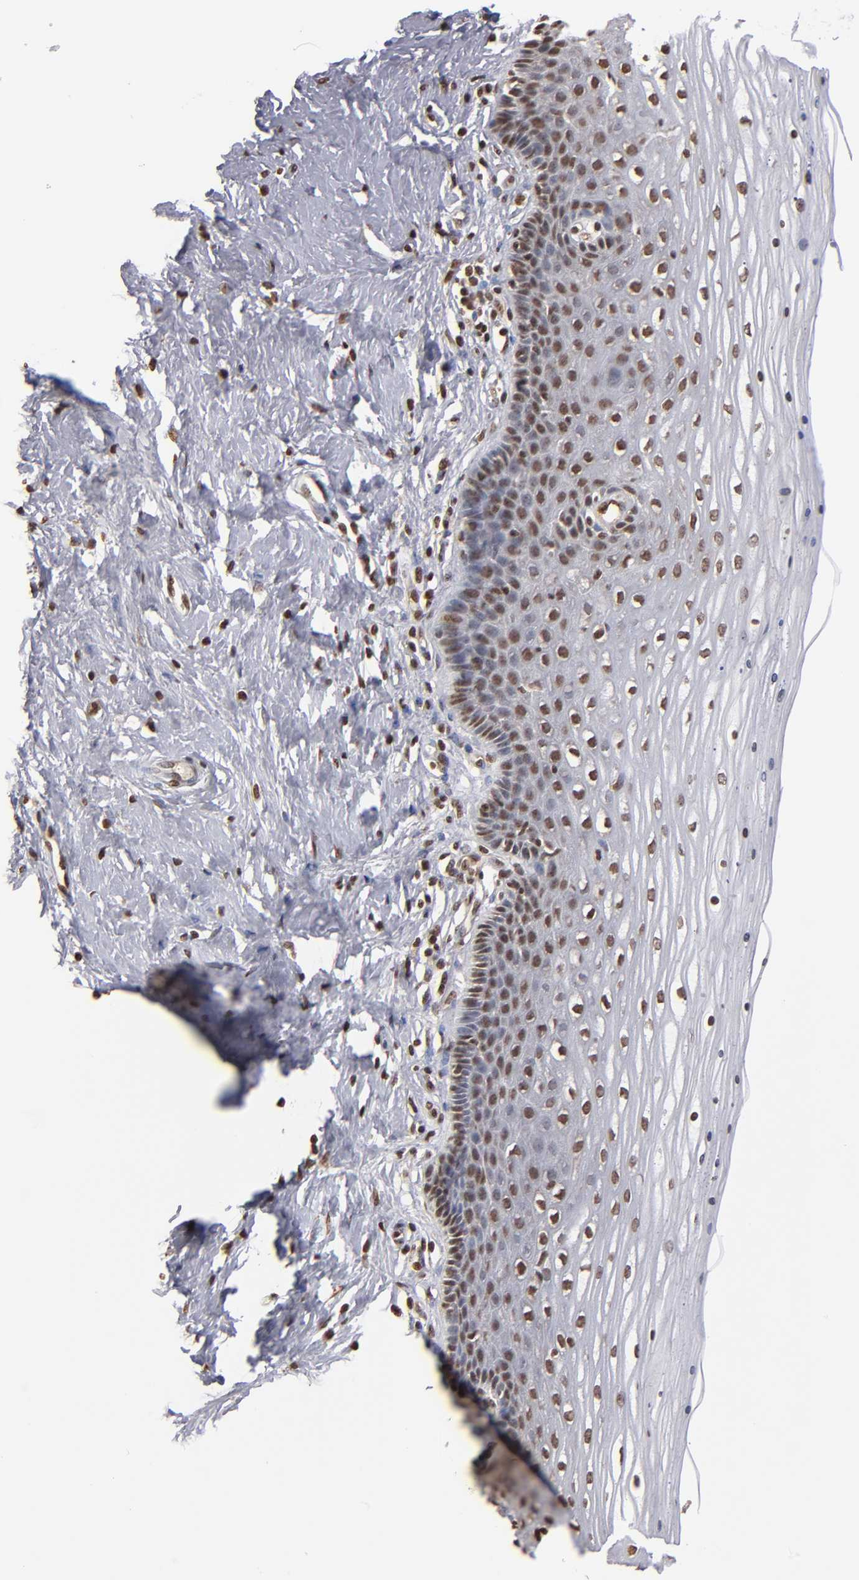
{"staining": {"intensity": "moderate", "quantity": ">75%", "location": "nuclear"}, "tissue": "cervix", "cell_type": "Glandular cells", "image_type": "normal", "snomed": [{"axis": "morphology", "description": "Normal tissue, NOS"}, {"axis": "topography", "description": "Cervix"}], "caption": "Cervix stained with immunohistochemistry (IHC) displays moderate nuclear positivity in about >75% of glandular cells. (IHC, brightfield microscopy, high magnification).", "gene": "ABL2", "patient": {"sex": "female", "age": 39}}